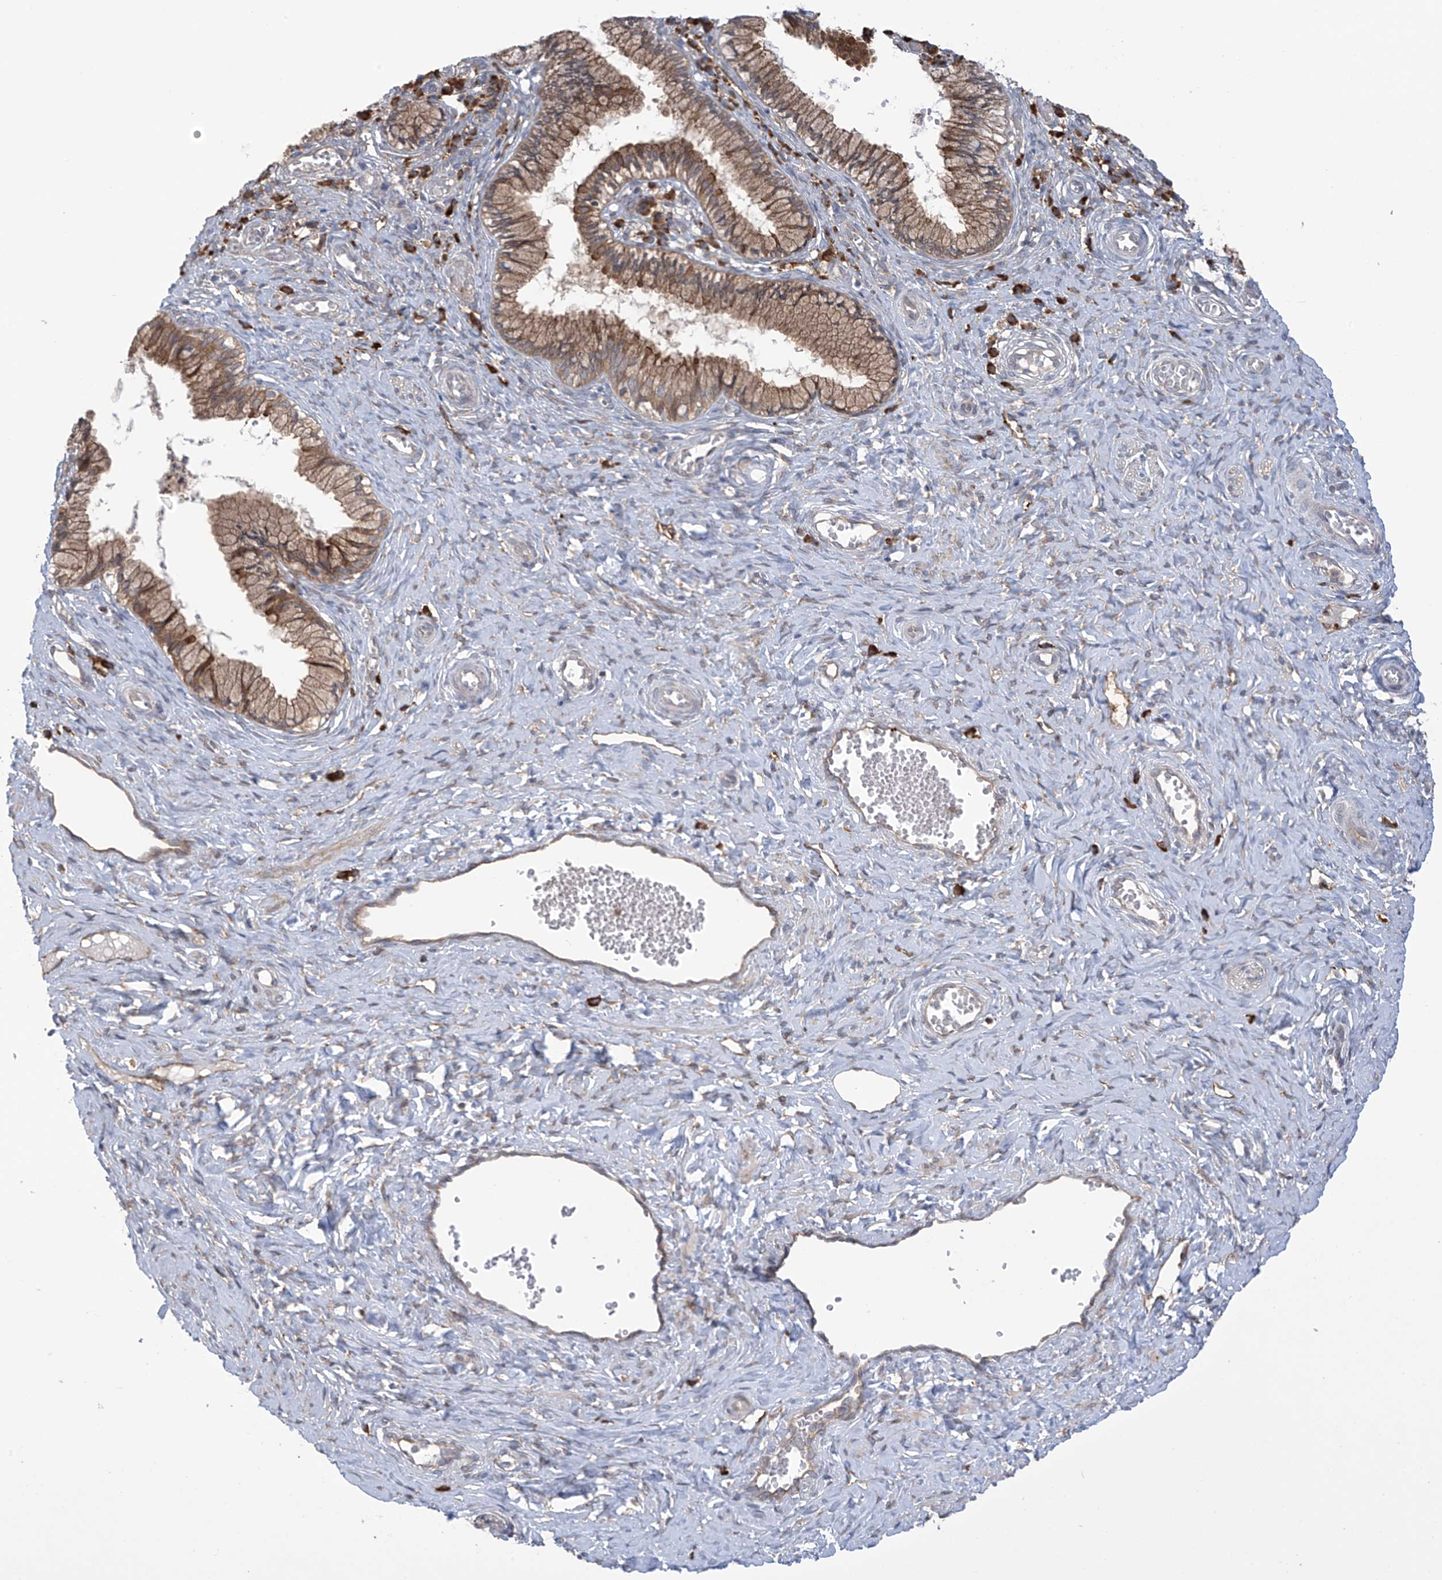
{"staining": {"intensity": "weak", "quantity": ">75%", "location": "cytoplasmic/membranous"}, "tissue": "cervix", "cell_type": "Glandular cells", "image_type": "normal", "snomed": [{"axis": "morphology", "description": "Normal tissue, NOS"}, {"axis": "topography", "description": "Cervix"}], "caption": "Cervix stained with immunohistochemistry (IHC) demonstrates weak cytoplasmic/membranous positivity in about >75% of glandular cells.", "gene": "KIAA1522", "patient": {"sex": "female", "age": 27}}